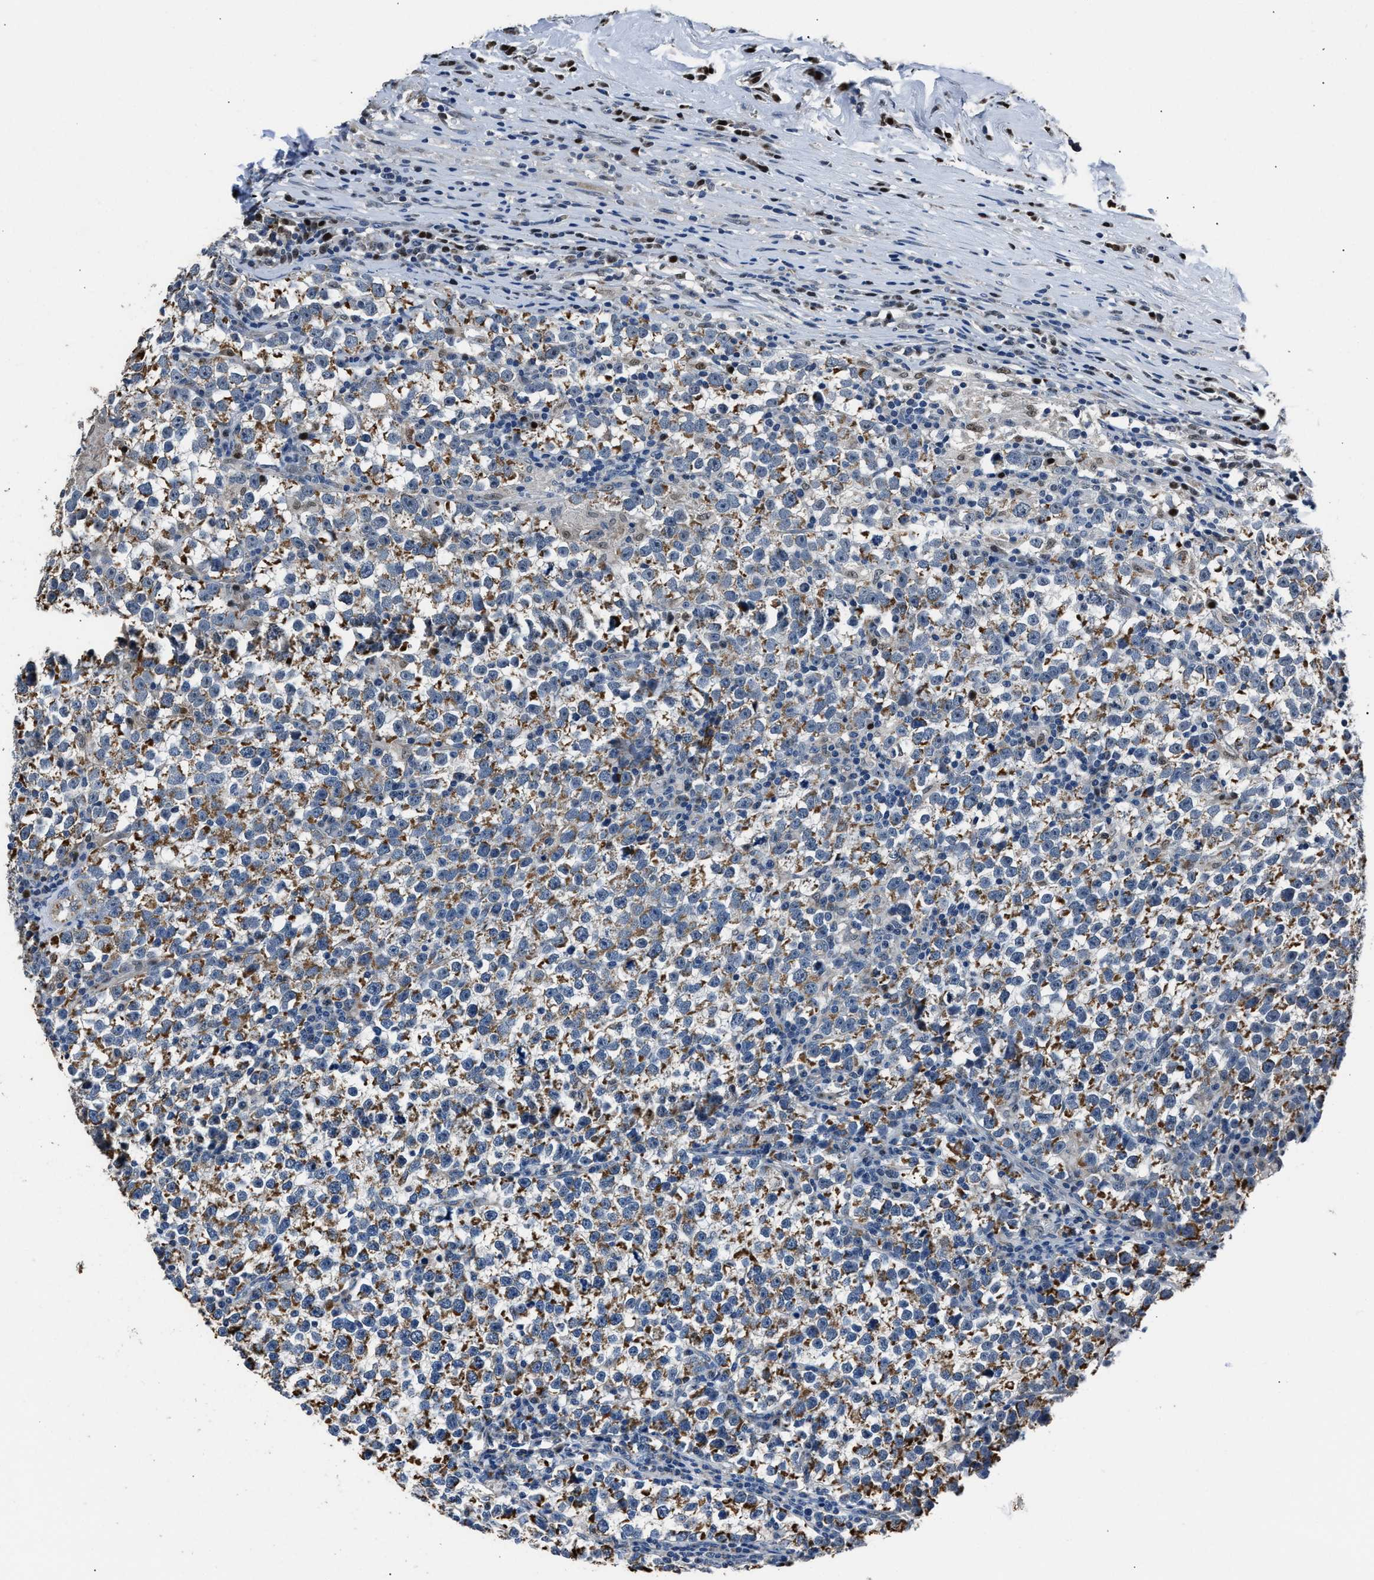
{"staining": {"intensity": "moderate", "quantity": ">75%", "location": "cytoplasmic/membranous"}, "tissue": "testis cancer", "cell_type": "Tumor cells", "image_type": "cancer", "snomed": [{"axis": "morphology", "description": "Normal tissue, NOS"}, {"axis": "morphology", "description": "Seminoma, NOS"}, {"axis": "topography", "description": "Testis"}], "caption": "Immunohistochemistry of human testis cancer (seminoma) demonstrates medium levels of moderate cytoplasmic/membranous expression in about >75% of tumor cells.", "gene": "NSUN5", "patient": {"sex": "male", "age": 43}}